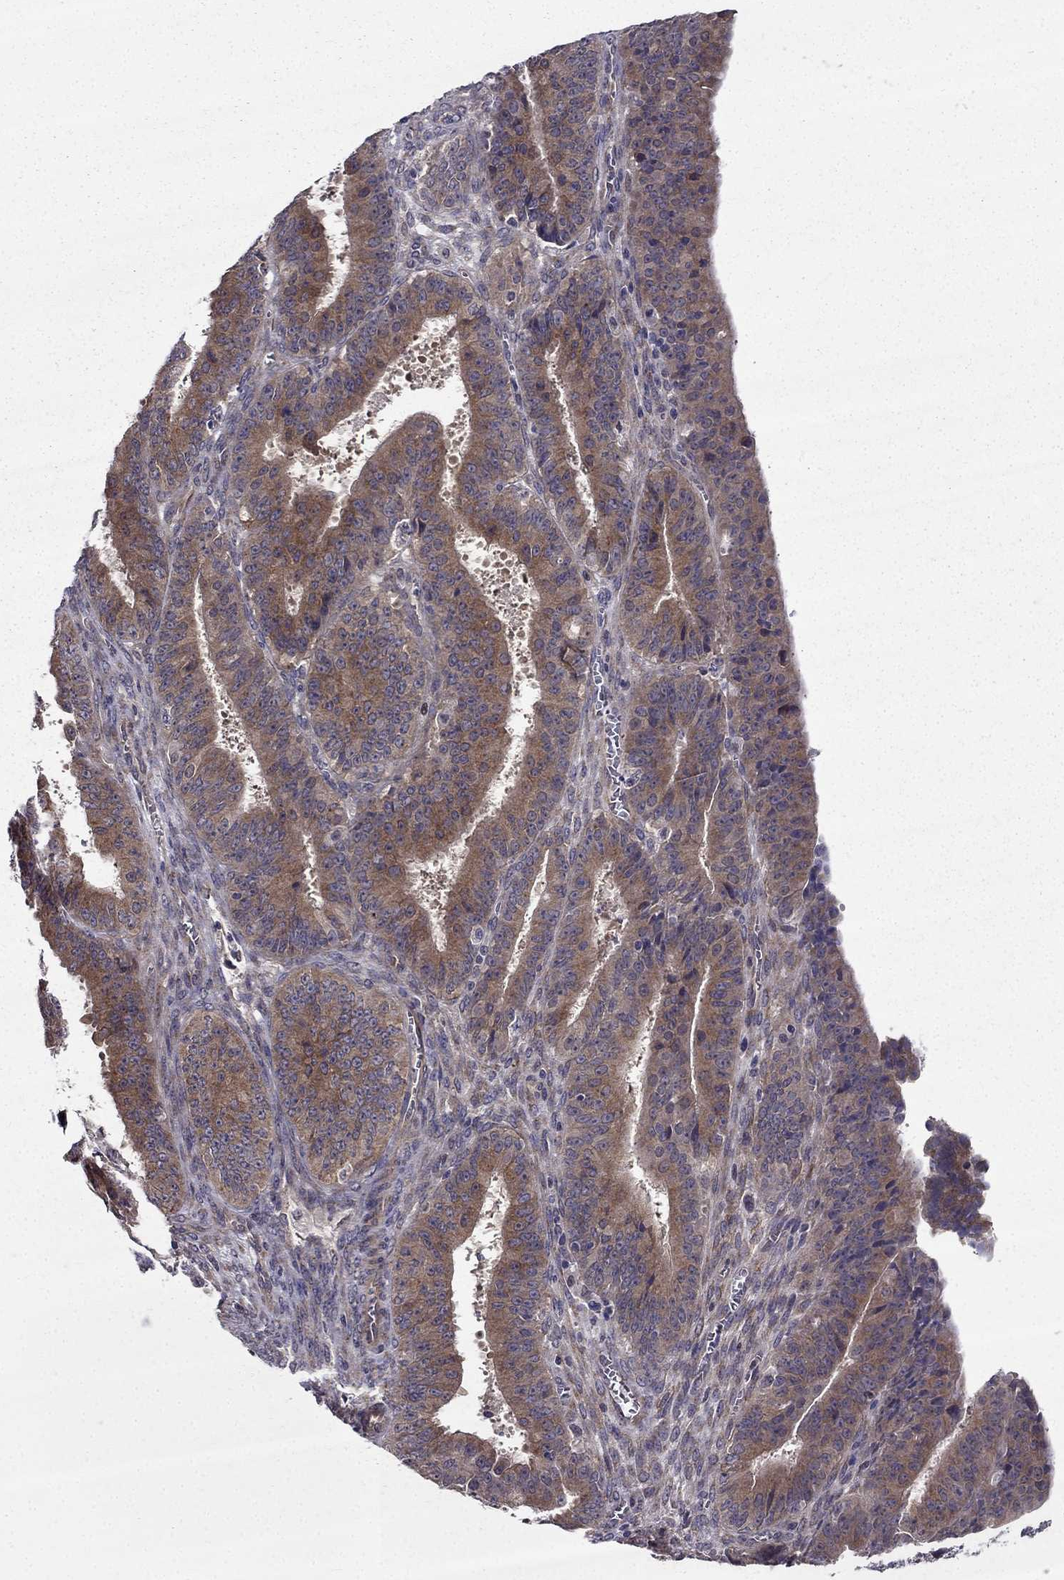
{"staining": {"intensity": "moderate", "quantity": "<25%", "location": "cytoplasmic/membranous"}, "tissue": "ovarian cancer", "cell_type": "Tumor cells", "image_type": "cancer", "snomed": [{"axis": "morphology", "description": "Carcinoma, endometroid"}, {"axis": "topography", "description": "Ovary"}], "caption": "Ovarian cancer (endometroid carcinoma) stained for a protein (brown) exhibits moderate cytoplasmic/membranous positive expression in approximately <25% of tumor cells.", "gene": "ARHGEF28", "patient": {"sex": "female", "age": 42}}